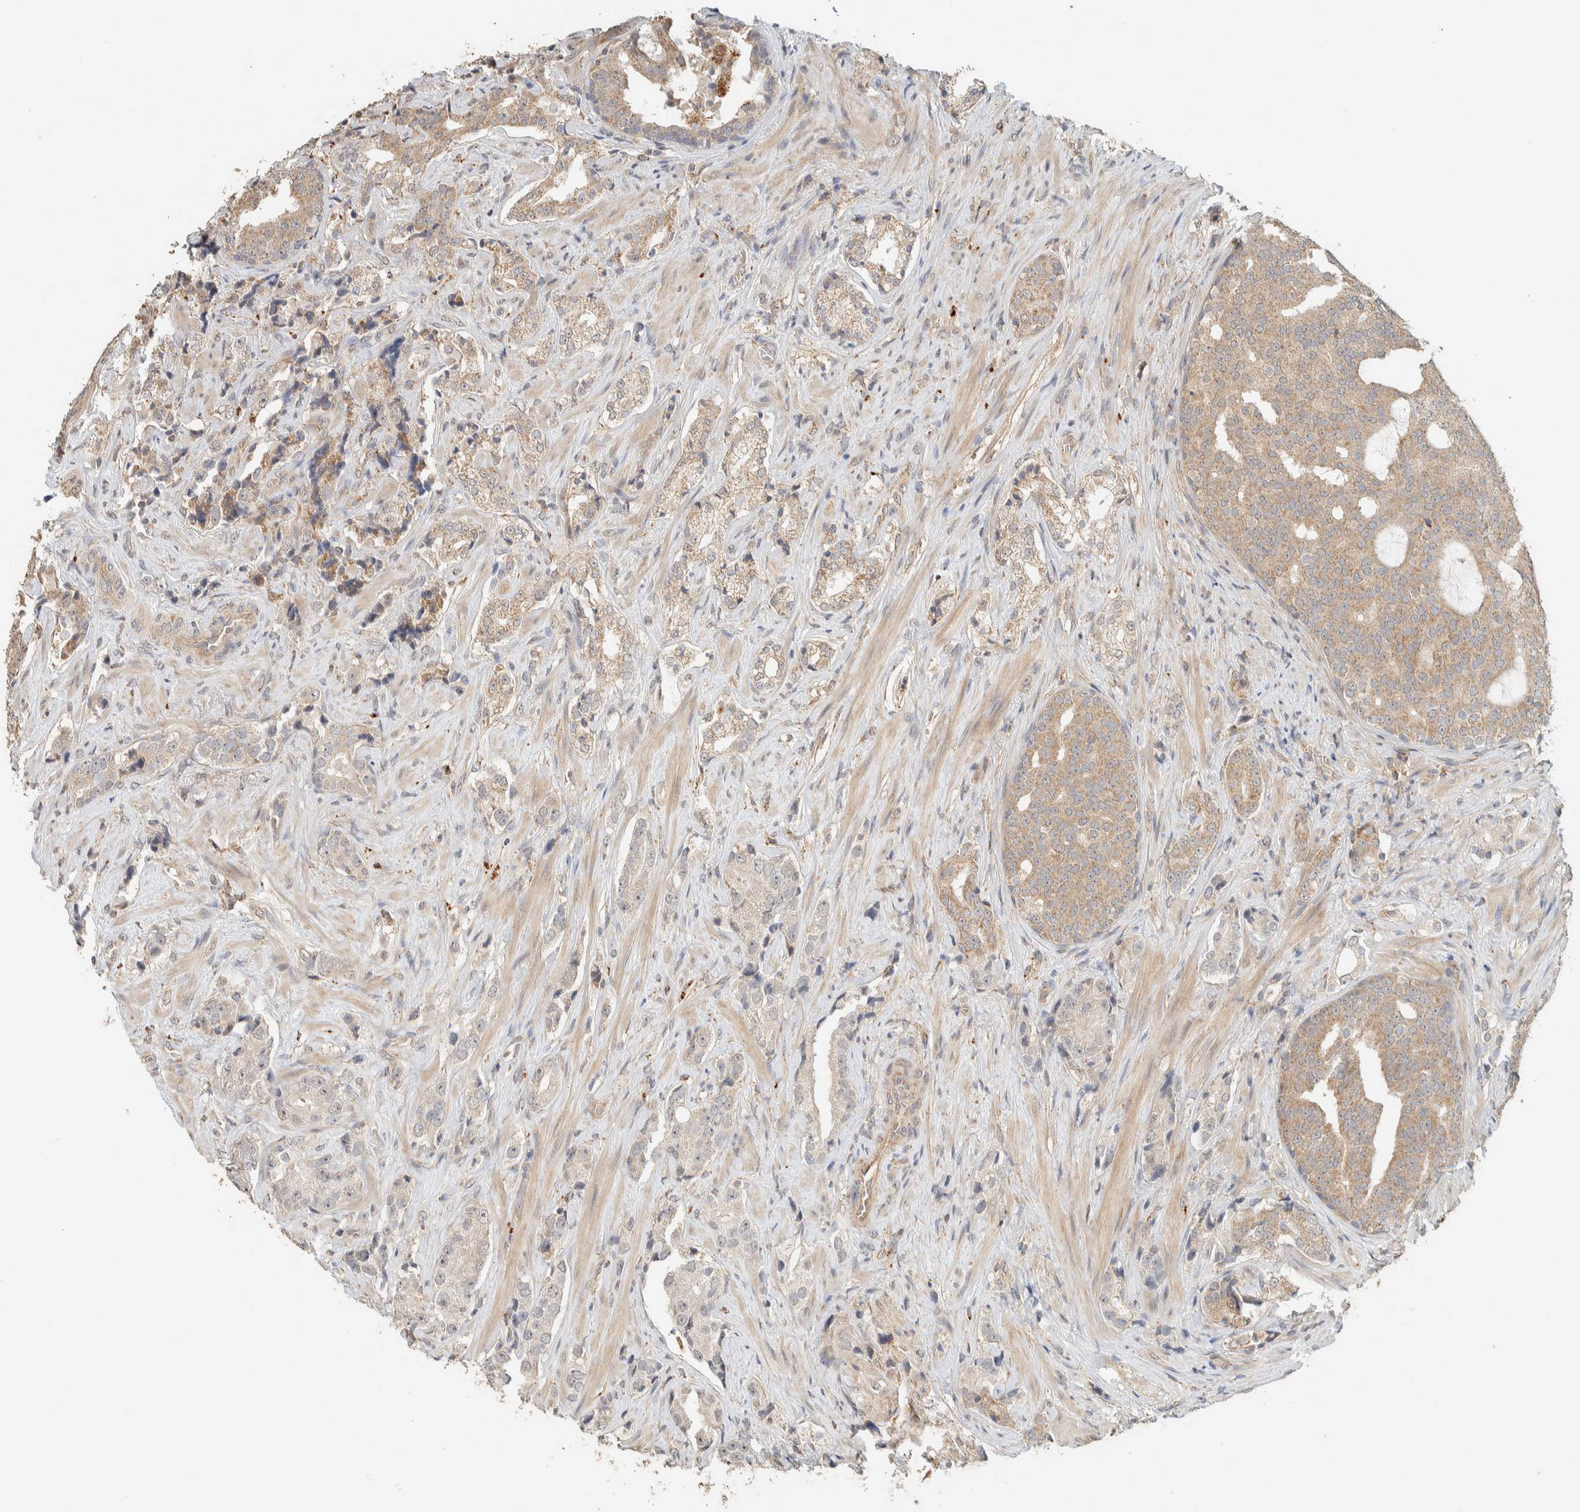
{"staining": {"intensity": "weak", "quantity": "25%-75%", "location": "cytoplasmic/membranous"}, "tissue": "prostate cancer", "cell_type": "Tumor cells", "image_type": "cancer", "snomed": [{"axis": "morphology", "description": "Adenocarcinoma, High grade"}, {"axis": "topography", "description": "Prostate"}], "caption": "DAB (3,3'-diaminobenzidine) immunohistochemical staining of prostate cancer (high-grade adenocarcinoma) displays weak cytoplasmic/membranous protein positivity in about 25%-75% of tumor cells.", "gene": "PDE7B", "patient": {"sex": "male", "age": 71}}